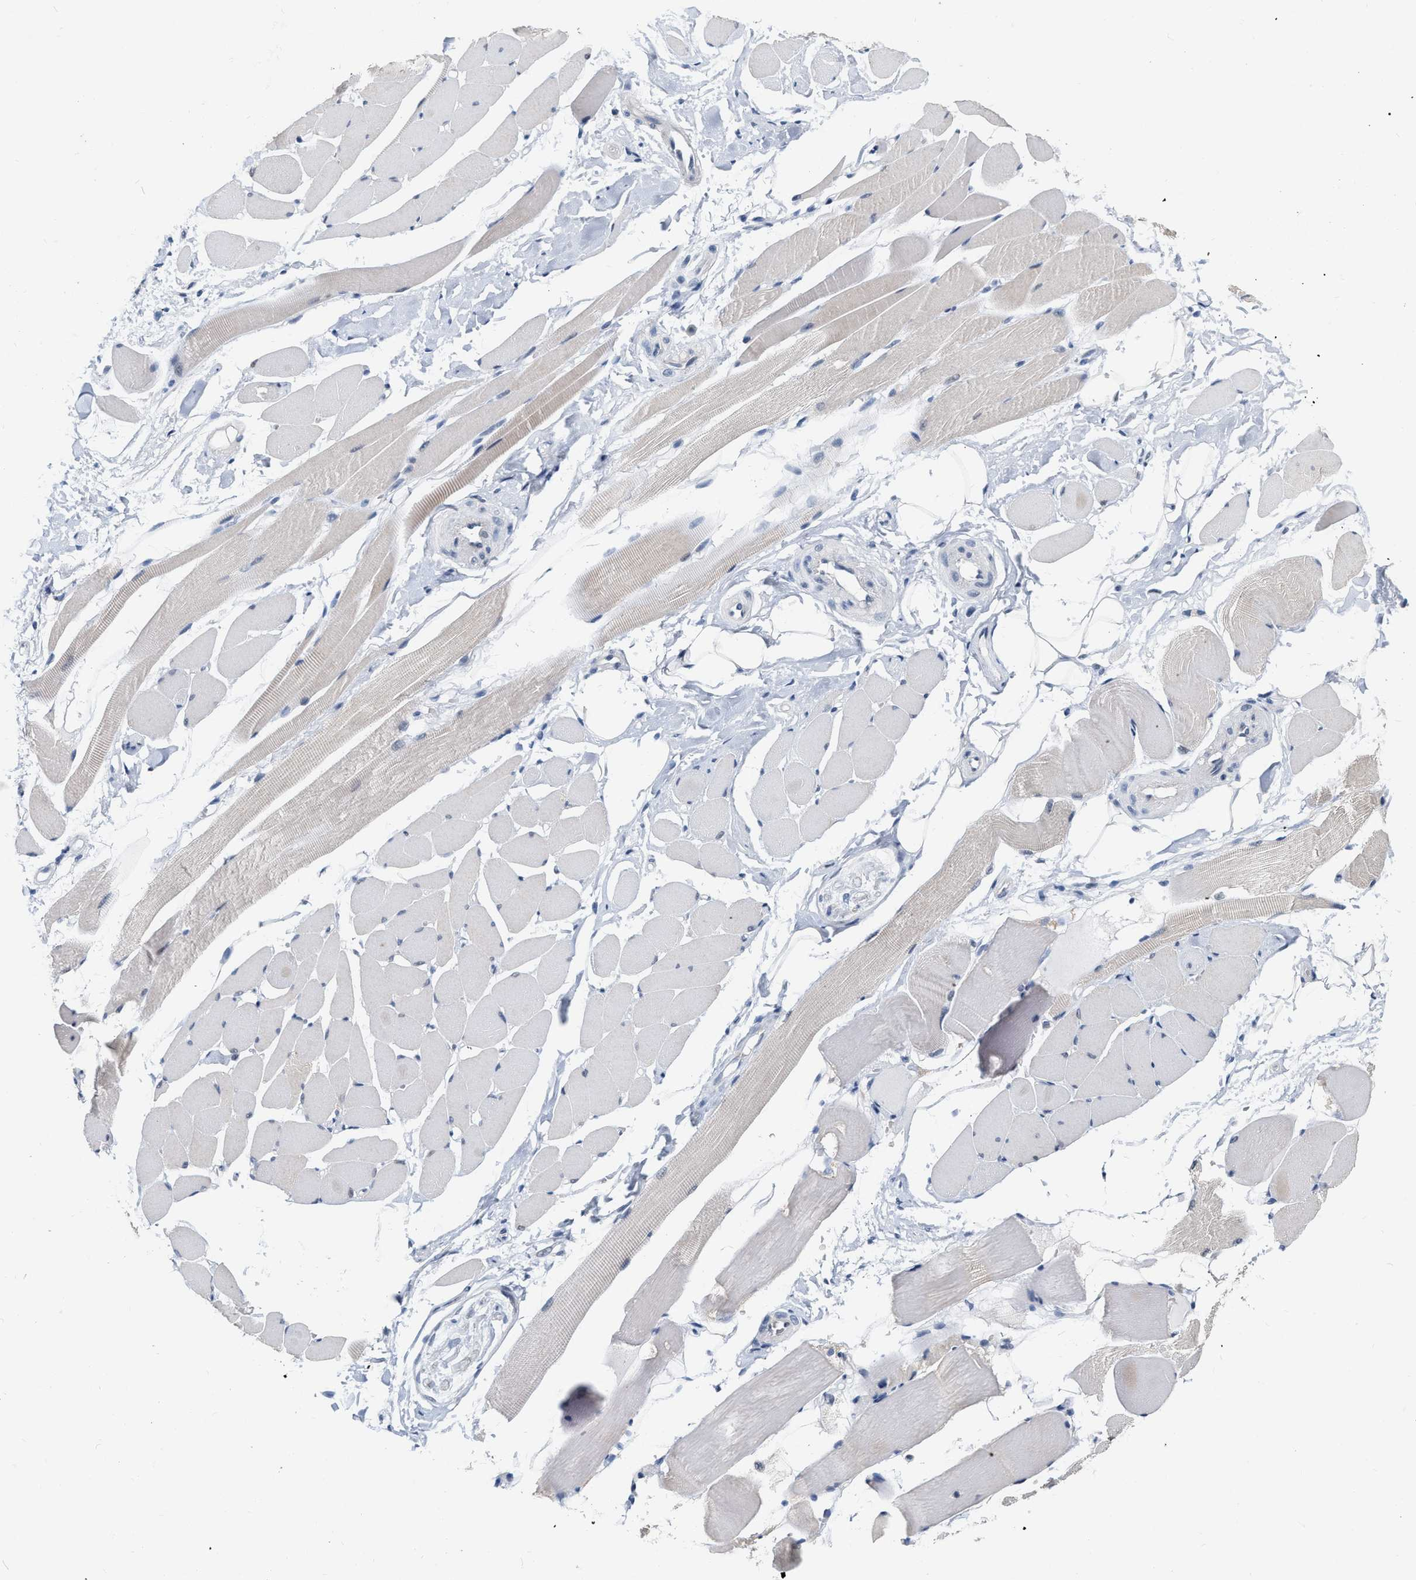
{"staining": {"intensity": "weak", "quantity": "<25%", "location": "nuclear"}, "tissue": "skeletal muscle", "cell_type": "Myocytes", "image_type": "normal", "snomed": [{"axis": "morphology", "description": "Normal tissue, NOS"}, {"axis": "topography", "description": "Skeletal muscle"}, {"axis": "topography", "description": "Peripheral nerve tissue"}], "caption": "This photomicrograph is of unremarkable skeletal muscle stained with IHC to label a protein in brown with the nuclei are counter-stained blue. There is no staining in myocytes.", "gene": "RUVBL1", "patient": {"sex": "female", "age": 84}}